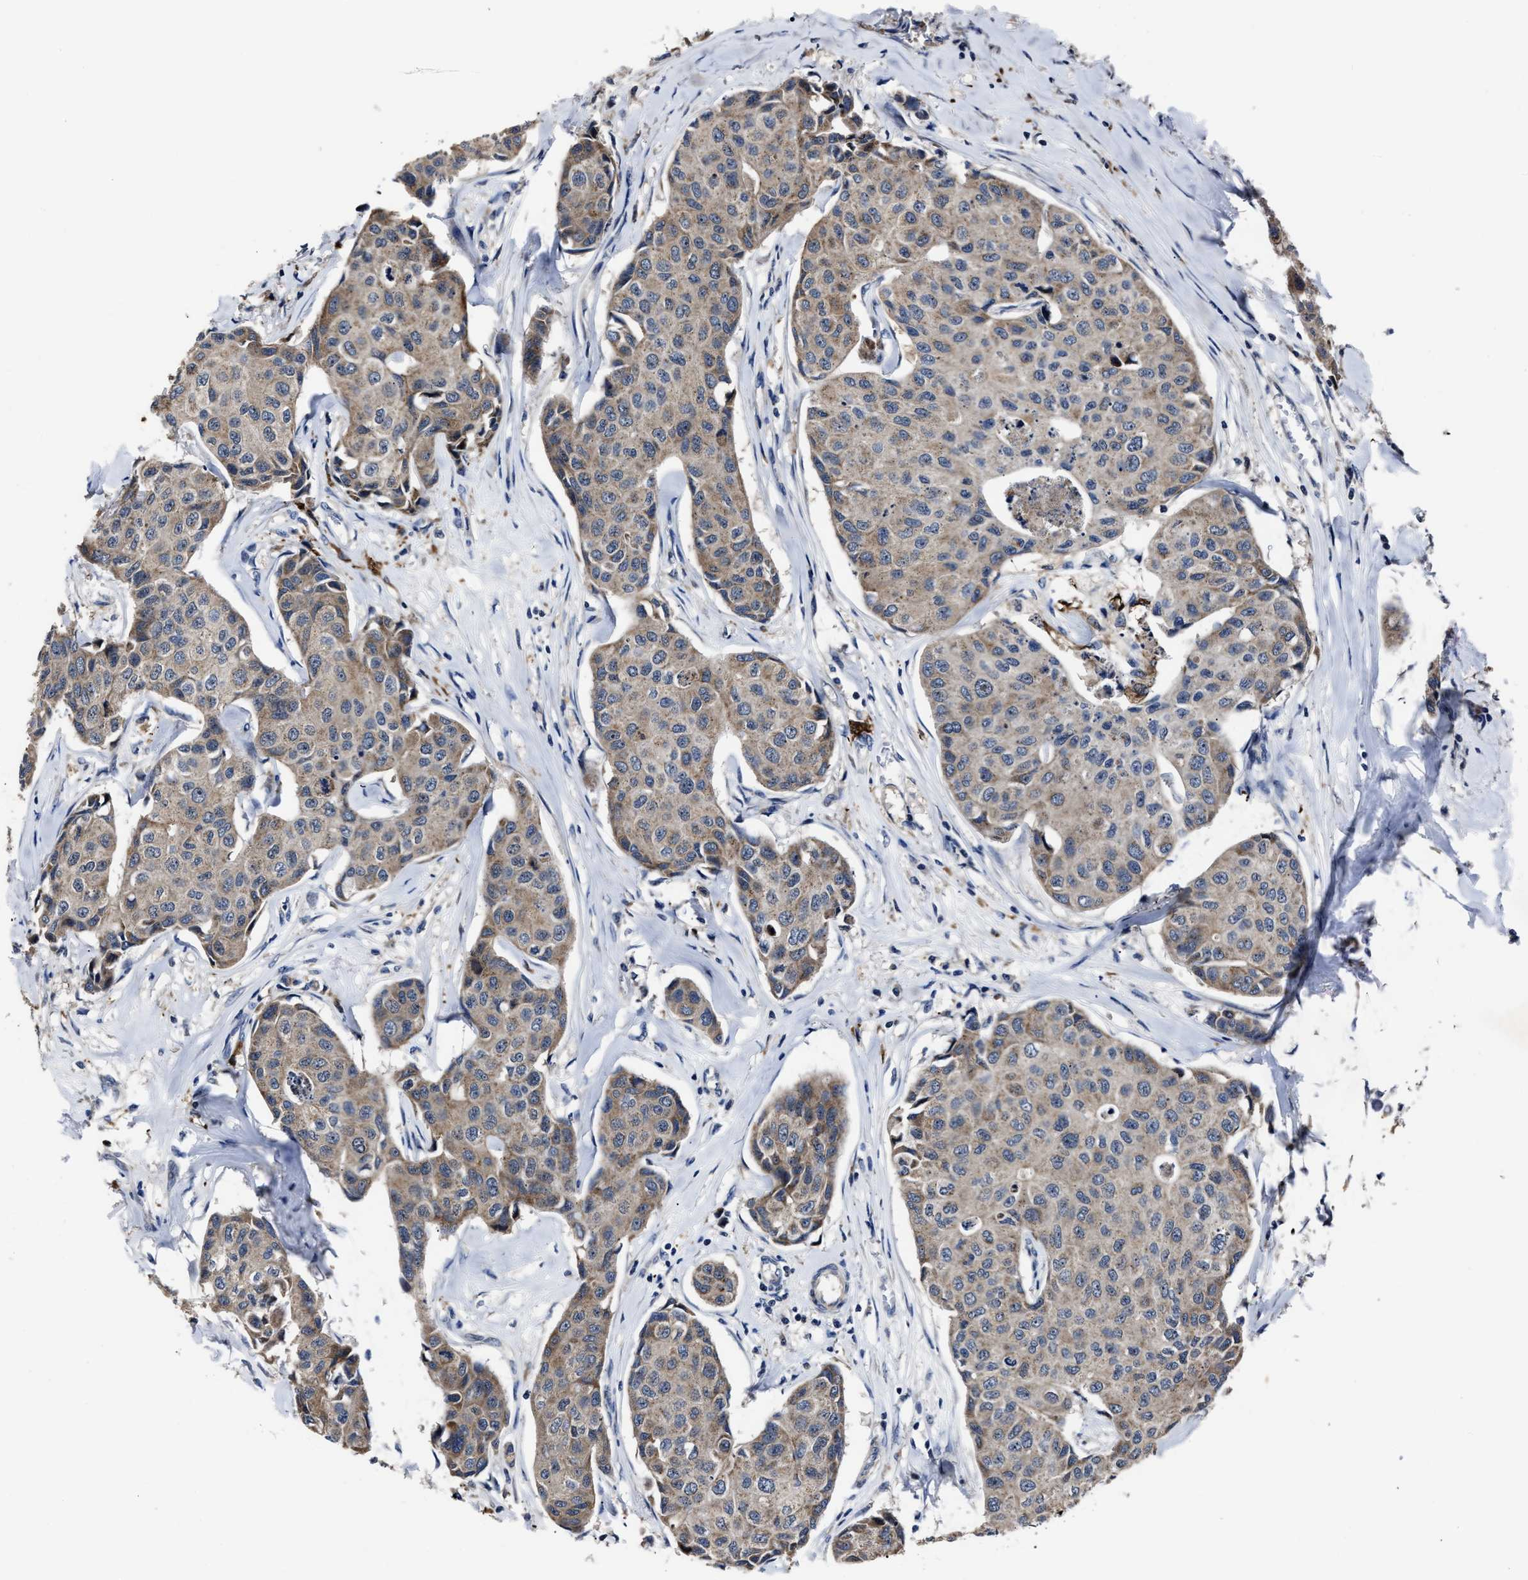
{"staining": {"intensity": "weak", "quantity": ">75%", "location": "cytoplasmic/membranous"}, "tissue": "breast cancer", "cell_type": "Tumor cells", "image_type": "cancer", "snomed": [{"axis": "morphology", "description": "Duct carcinoma"}, {"axis": "topography", "description": "Breast"}], "caption": "Protein staining of breast invasive ductal carcinoma tissue reveals weak cytoplasmic/membranous positivity in about >75% of tumor cells.", "gene": "RSBN1L", "patient": {"sex": "female", "age": 80}}